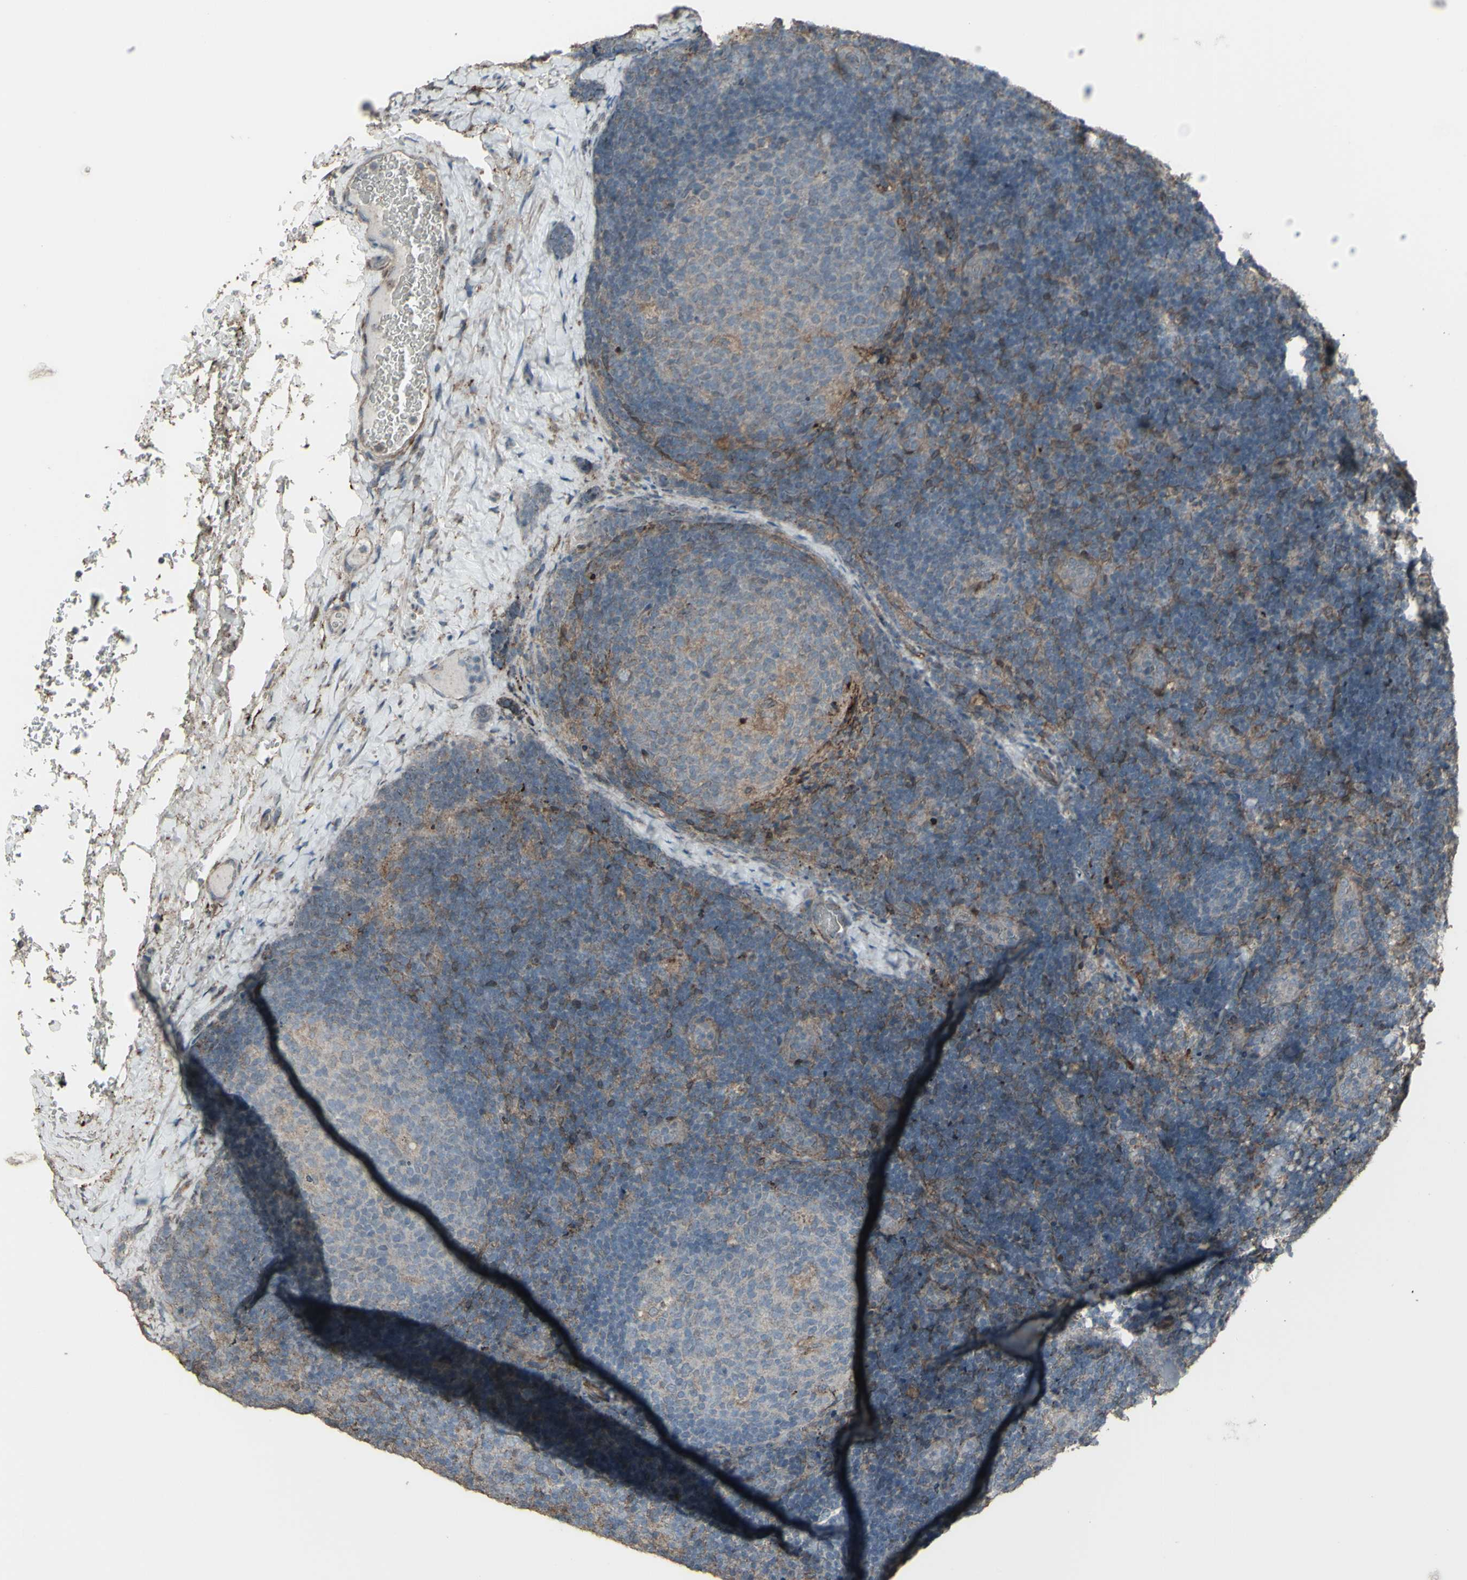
{"staining": {"intensity": "negative", "quantity": "none", "location": "none"}, "tissue": "lymph node", "cell_type": "Germinal center cells", "image_type": "normal", "snomed": [{"axis": "morphology", "description": "Normal tissue, NOS"}, {"axis": "topography", "description": "Lymph node"}], "caption": "Micrograph shows no significant protein expression in germinal center cells of normal lymph node.", "gene": "SMO", "patient": {"sex": "female", "age": 14}}